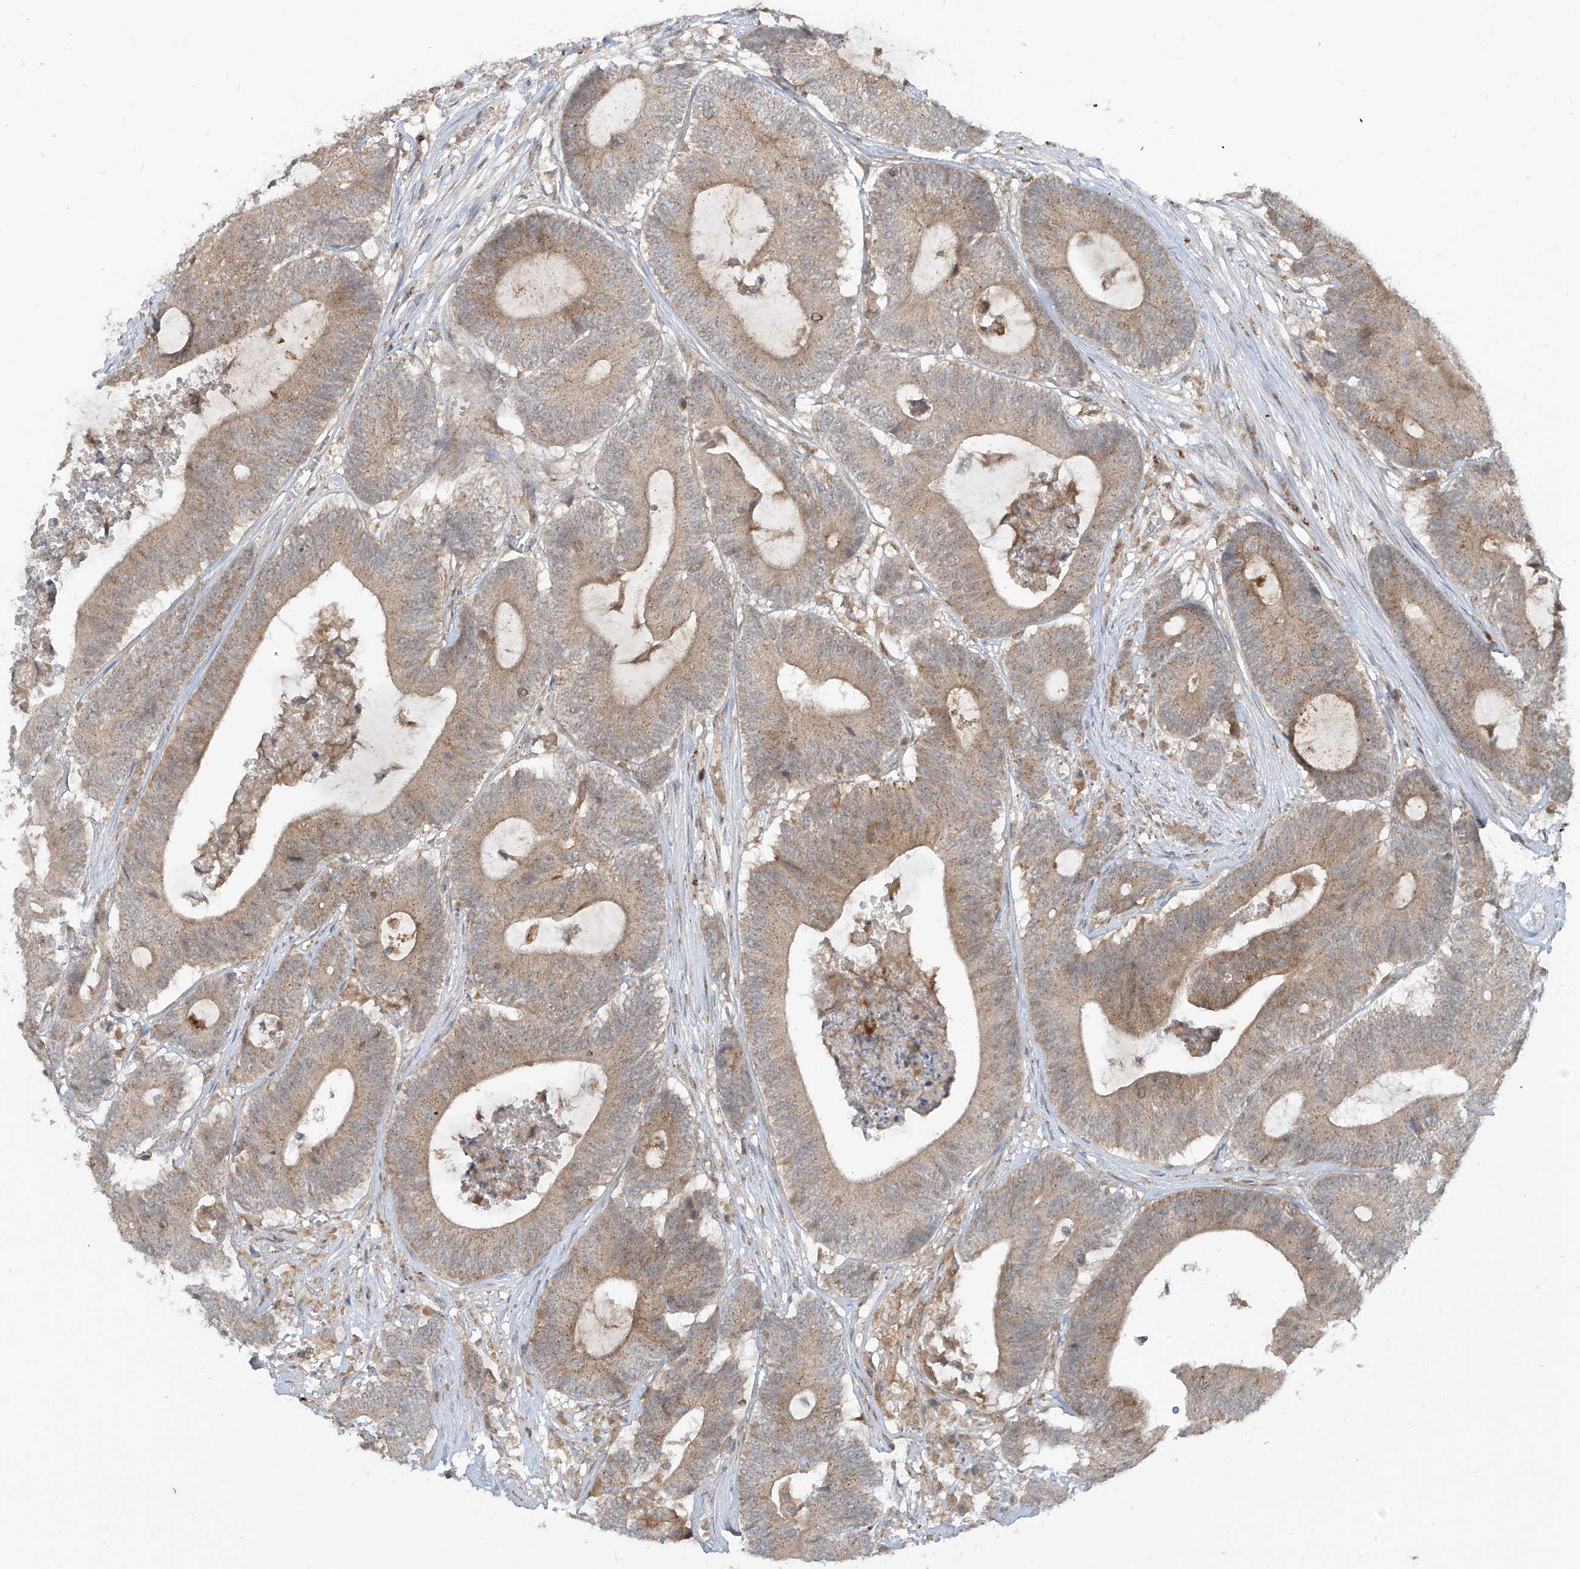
{"staining": {"intensity": "weak", "quantity": ">75%", "location": "cytoplasmic/membranous"}, "tissue": "colorectal cancer", "cell_type": "Tumor cells", "image_type": "cancer", "snomed": [{"axis": "morphology", "description": "Adenocarcinoma, NOS"}, {"axis": "topography", "description": "Colon"}], "caption": "Protein expression analysis of human colorectal cancer (adenocarcinoma) reveals weak cytoplasmic/membranous positivity in approximately >75% of tumor cells.", "gene": "PARVG", "patient": {"sex": "female", "age": 84}}